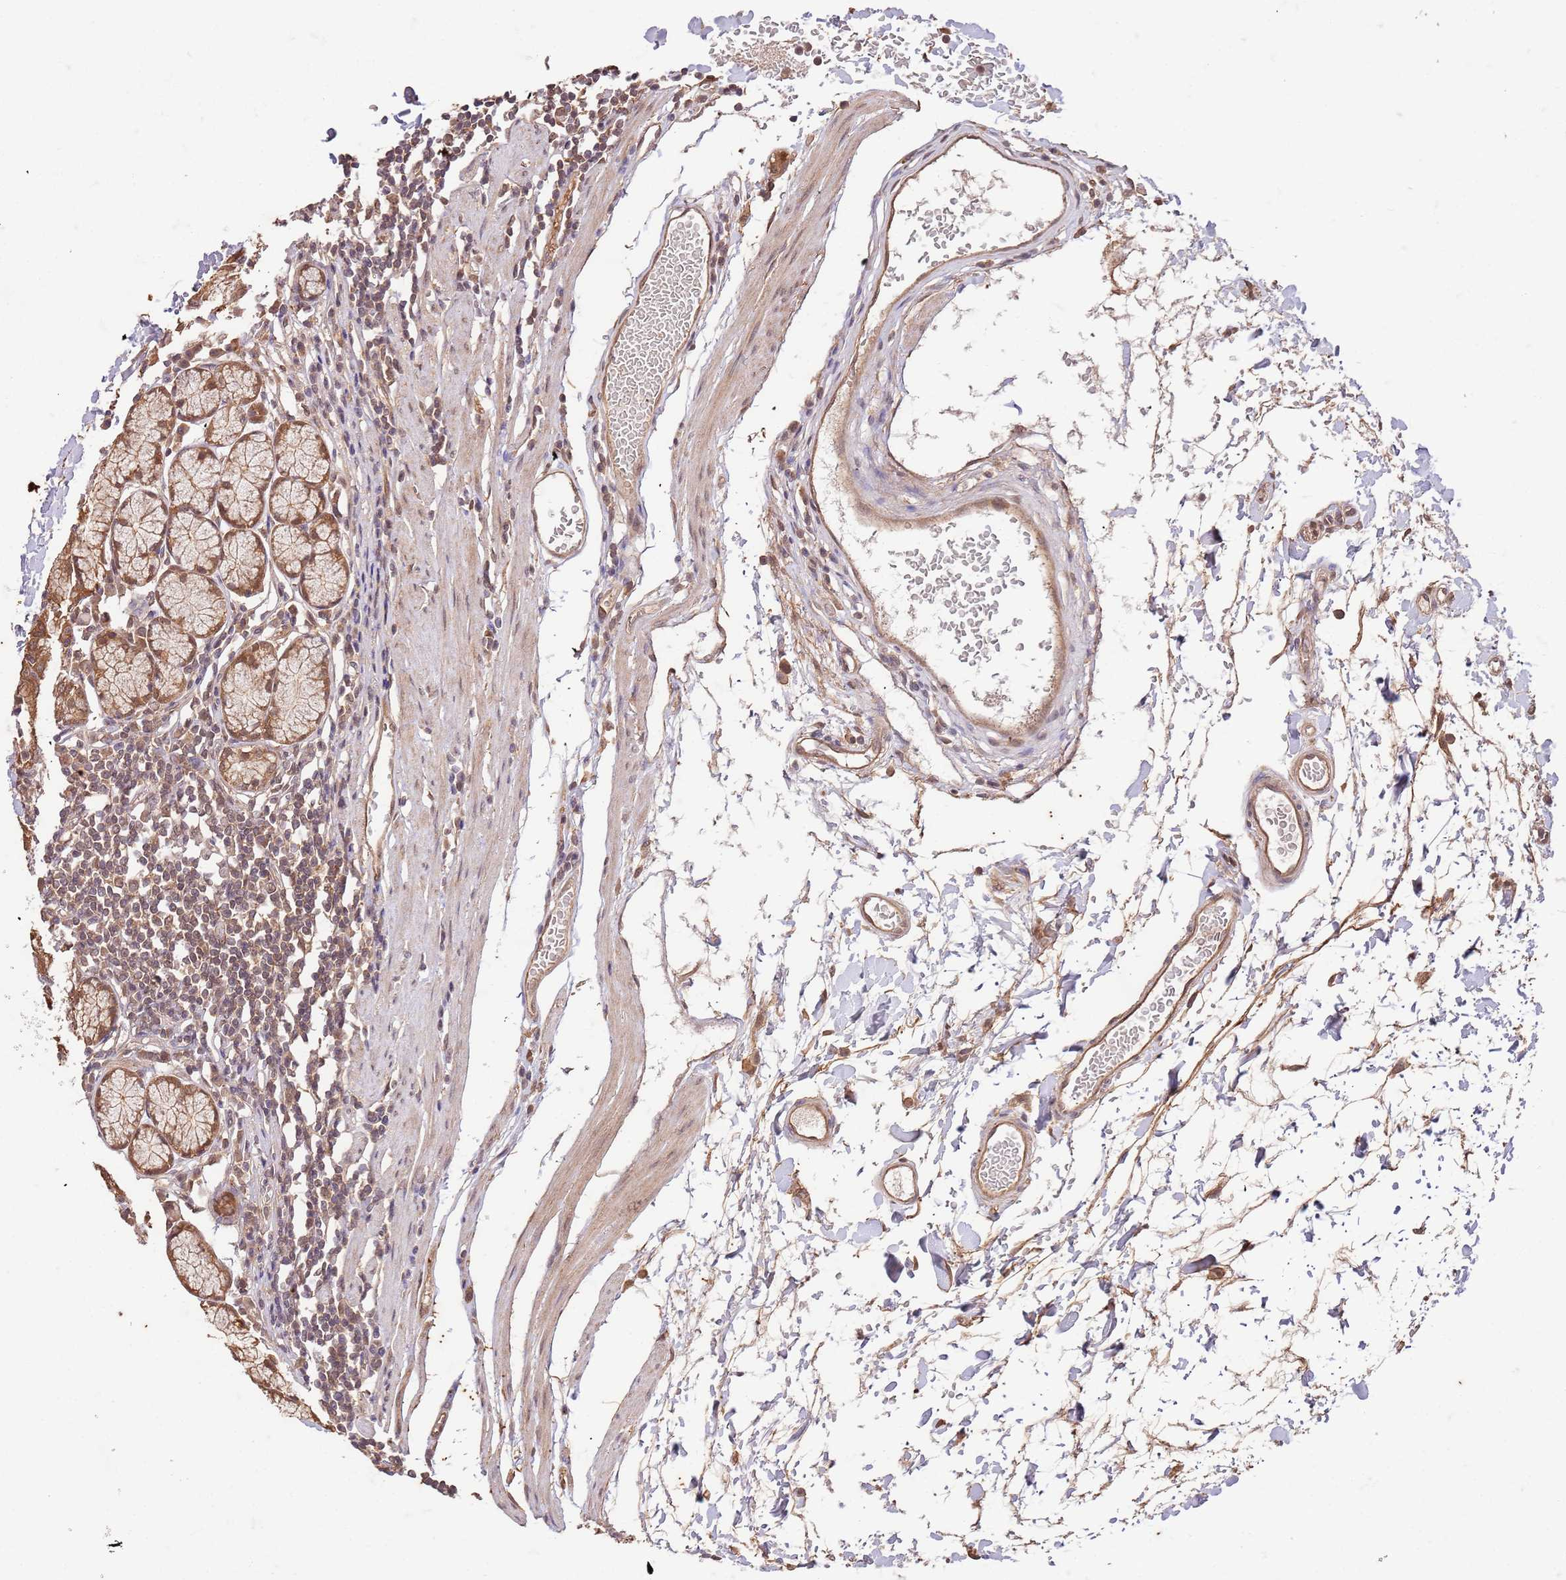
{"staining": {"intensity": "moderate", "quantity": ">75%", "location": "cytoplasmic/membranous,nuclear"}, "tissue": "stomach", "cell_type": "Glandular cells", "image_type": "normal", "snomed": [{"axis": "morphology", "description": "Normal tissue, NOS"}, {"axis": "topography", "description": "Stomach"}], "caption": "Immunohistochemistry photomicrograph of normal stomach stained for a protein (brown), which exhibits medium levels of moderate cytoplasmic/membranous,nuclear positivity in approximately >75% of glandular cells.", "gene": "UBE3A", "patient": {"sex": "male", "age": 55}}